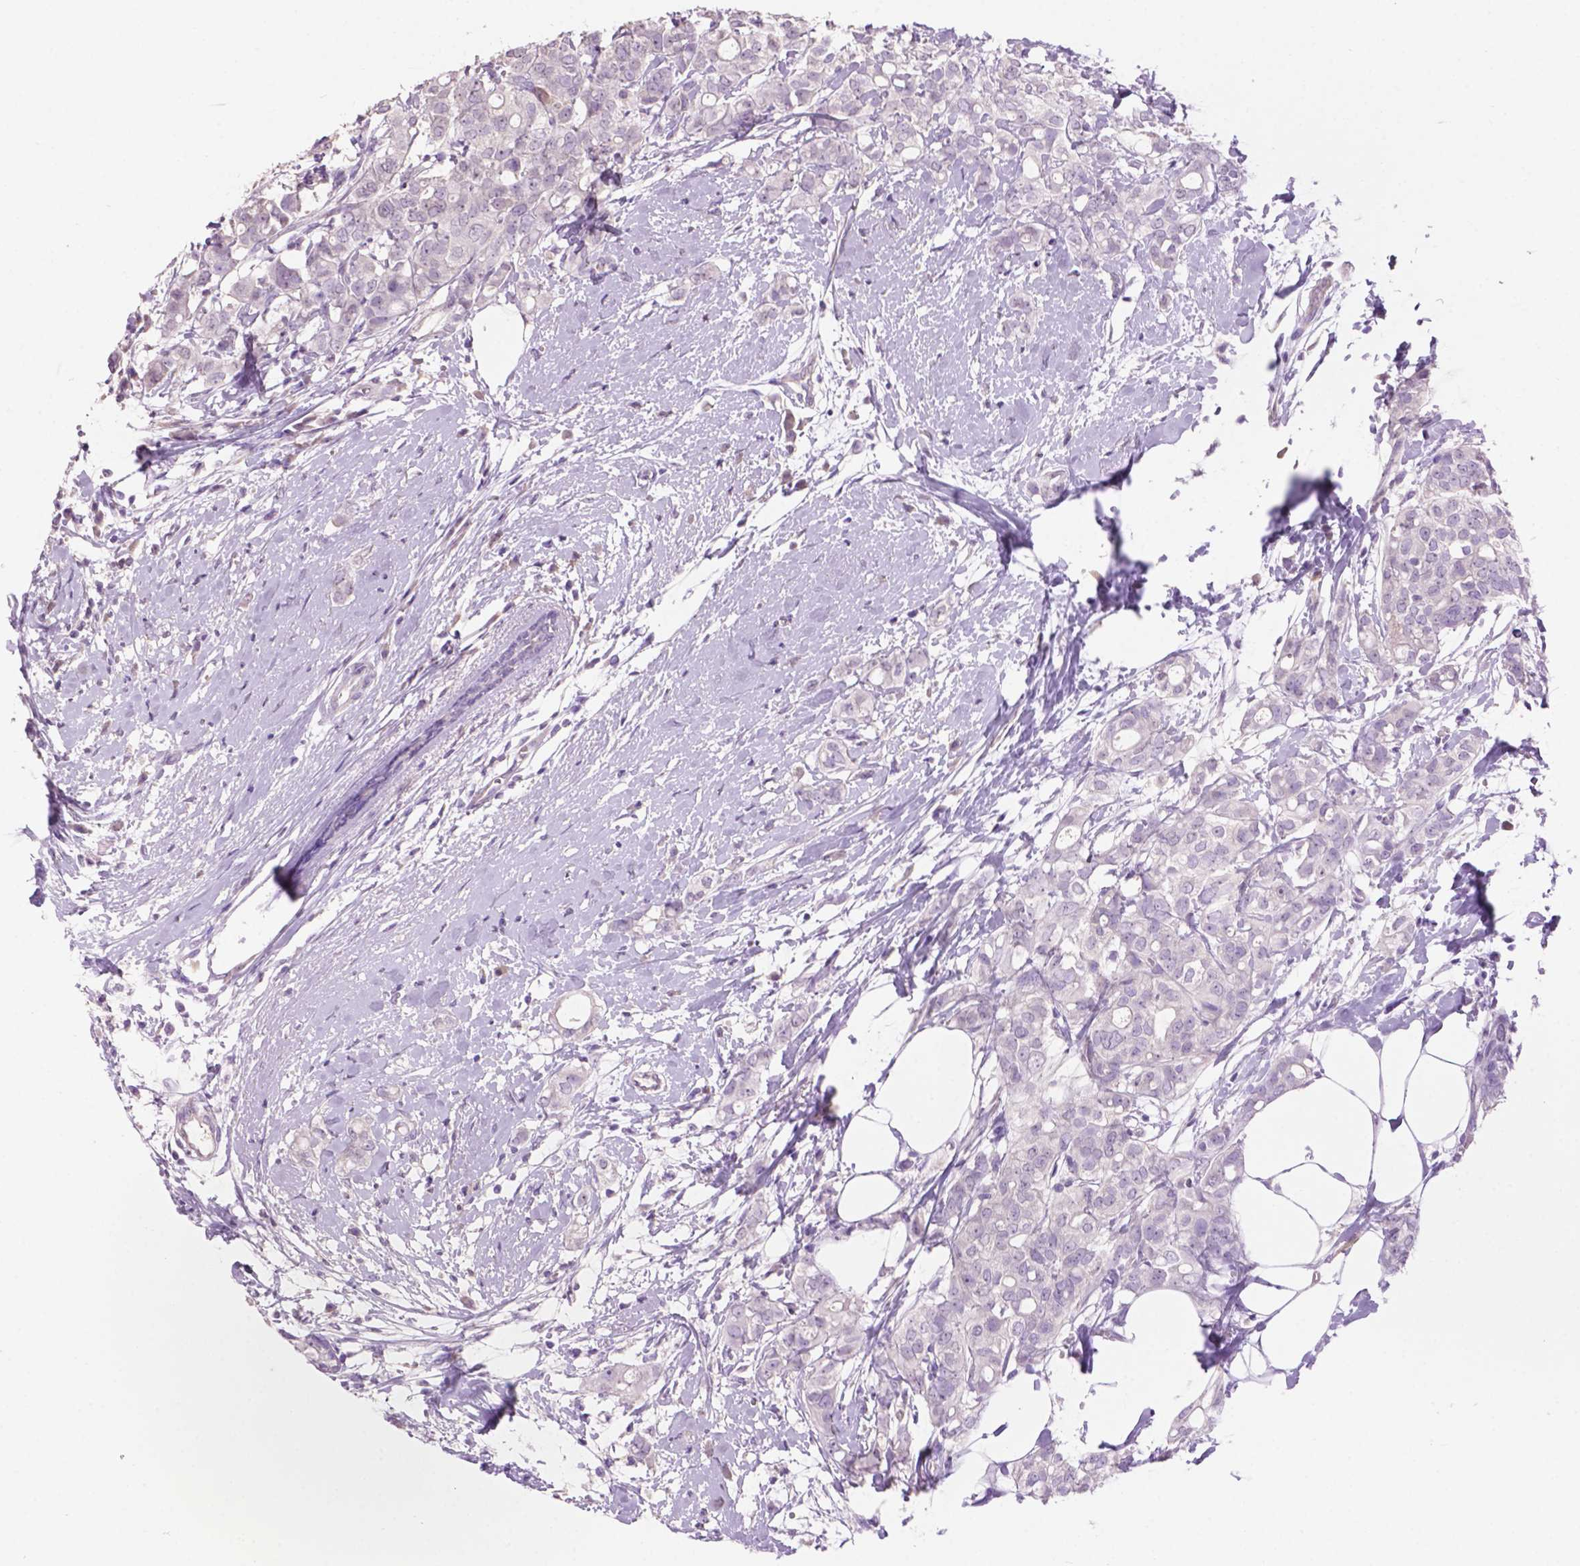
{"staining": {"intensity": "negative", "quantity": "none", "location": "none"}, "tissue": "breast cancer", "cell_type": "Tumor cells", "image_type": "cancer", "snomed": [{"axis": "morphology", "description": "Duct carcinoma"}, {"axis": "topography", "description": "Breast"}], "caption": "Immunohistochemistry (IHC) image of breast cancer stained for a protein (brown), which displays no staining in tumor cells.", "gene": "CRYBA4", "patient": {"sex": "female", "age": 40}}